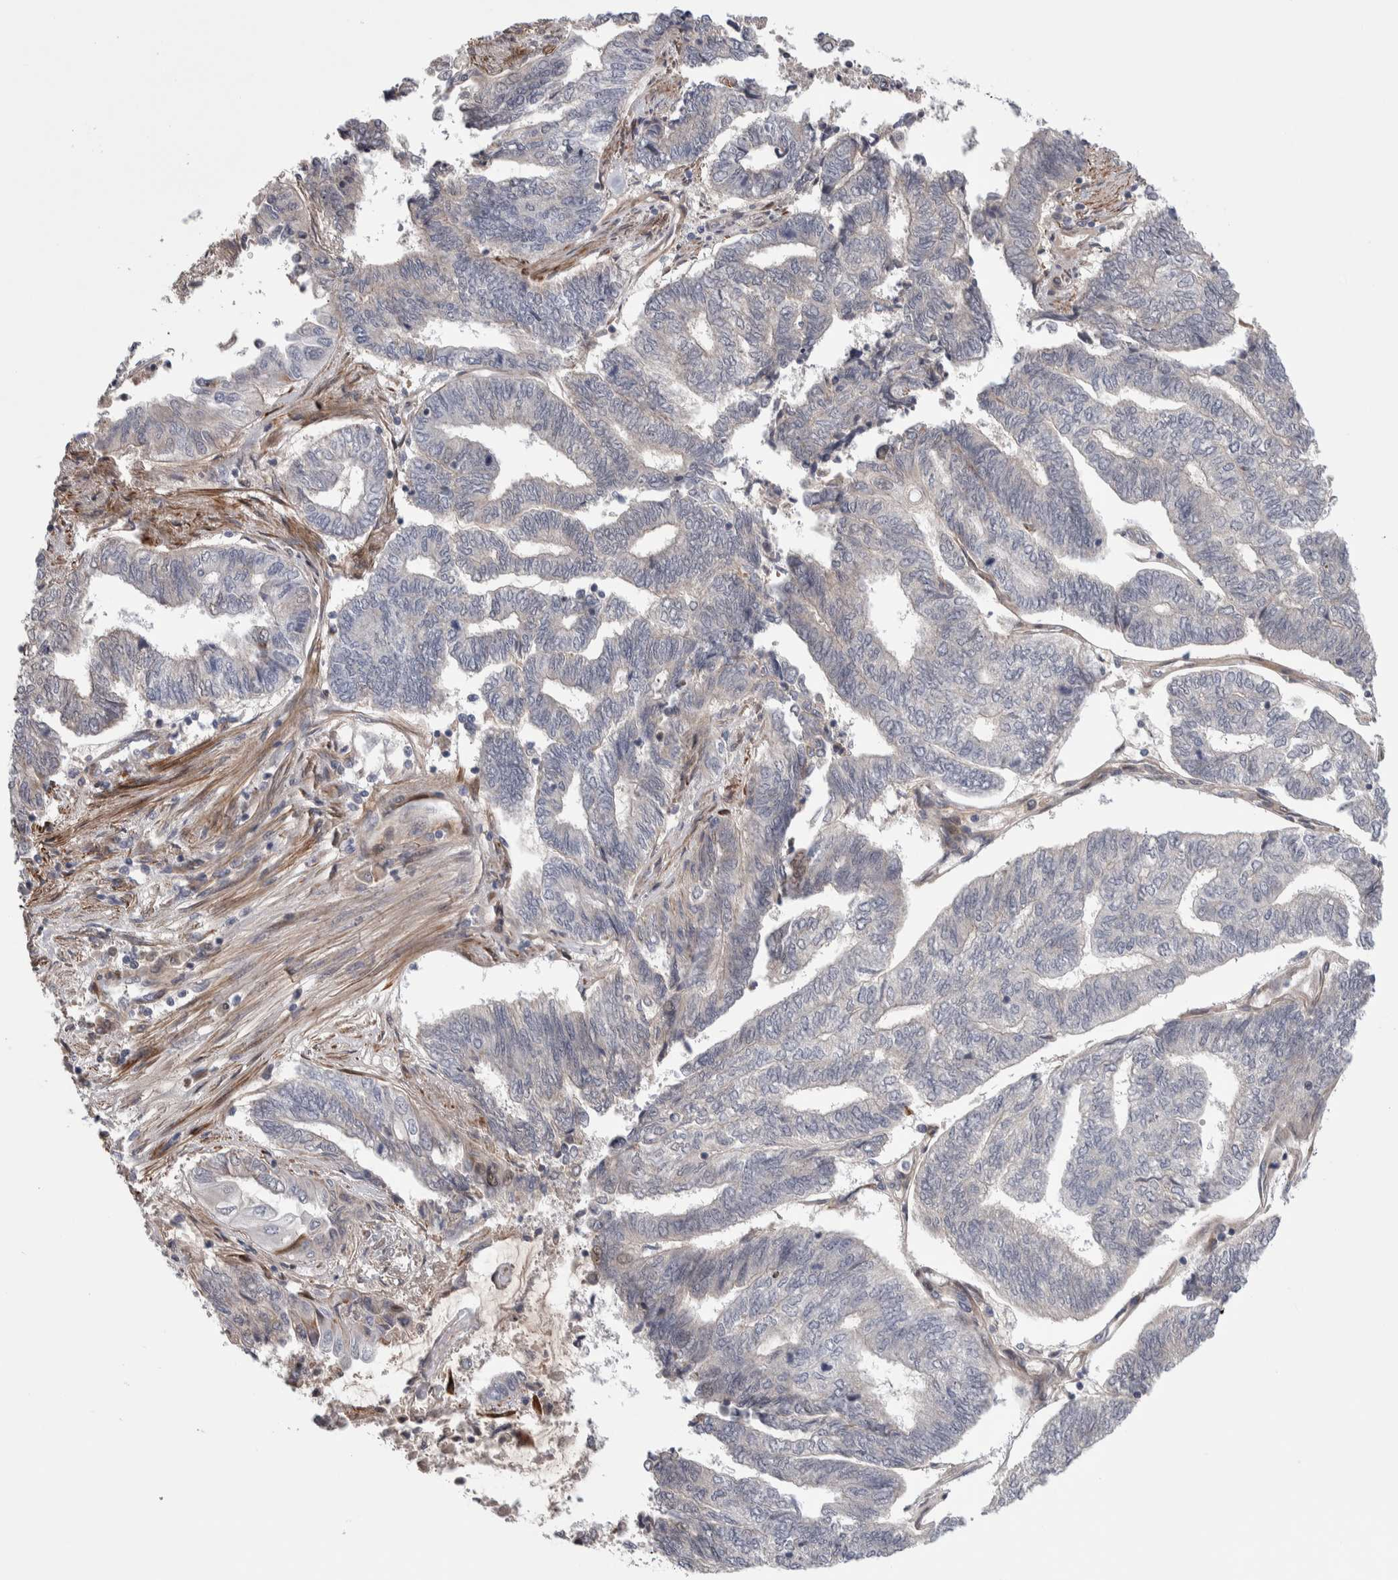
{"staining": {"intensity": "negative", "quantity": "none", "location": "none"}, "tissue": "endometrial cancer", "cell_type": "Tumor cells", "image_type": "cancer", "snomed": [{"axis": "morphology", "description": "Adenocarcinoma, NOS"}, {"axis": "topography", "description": "Uterus"}, {"axis": "topography", "description": "Endometrium"}], "caption": "Human endometrial adenocarcinoma stained for a protein using immunohistochemistry (IHC) displays no staining in tumor cells.", "gene": "PSMG3", "patient": {"sex": "female", "age": 70}}